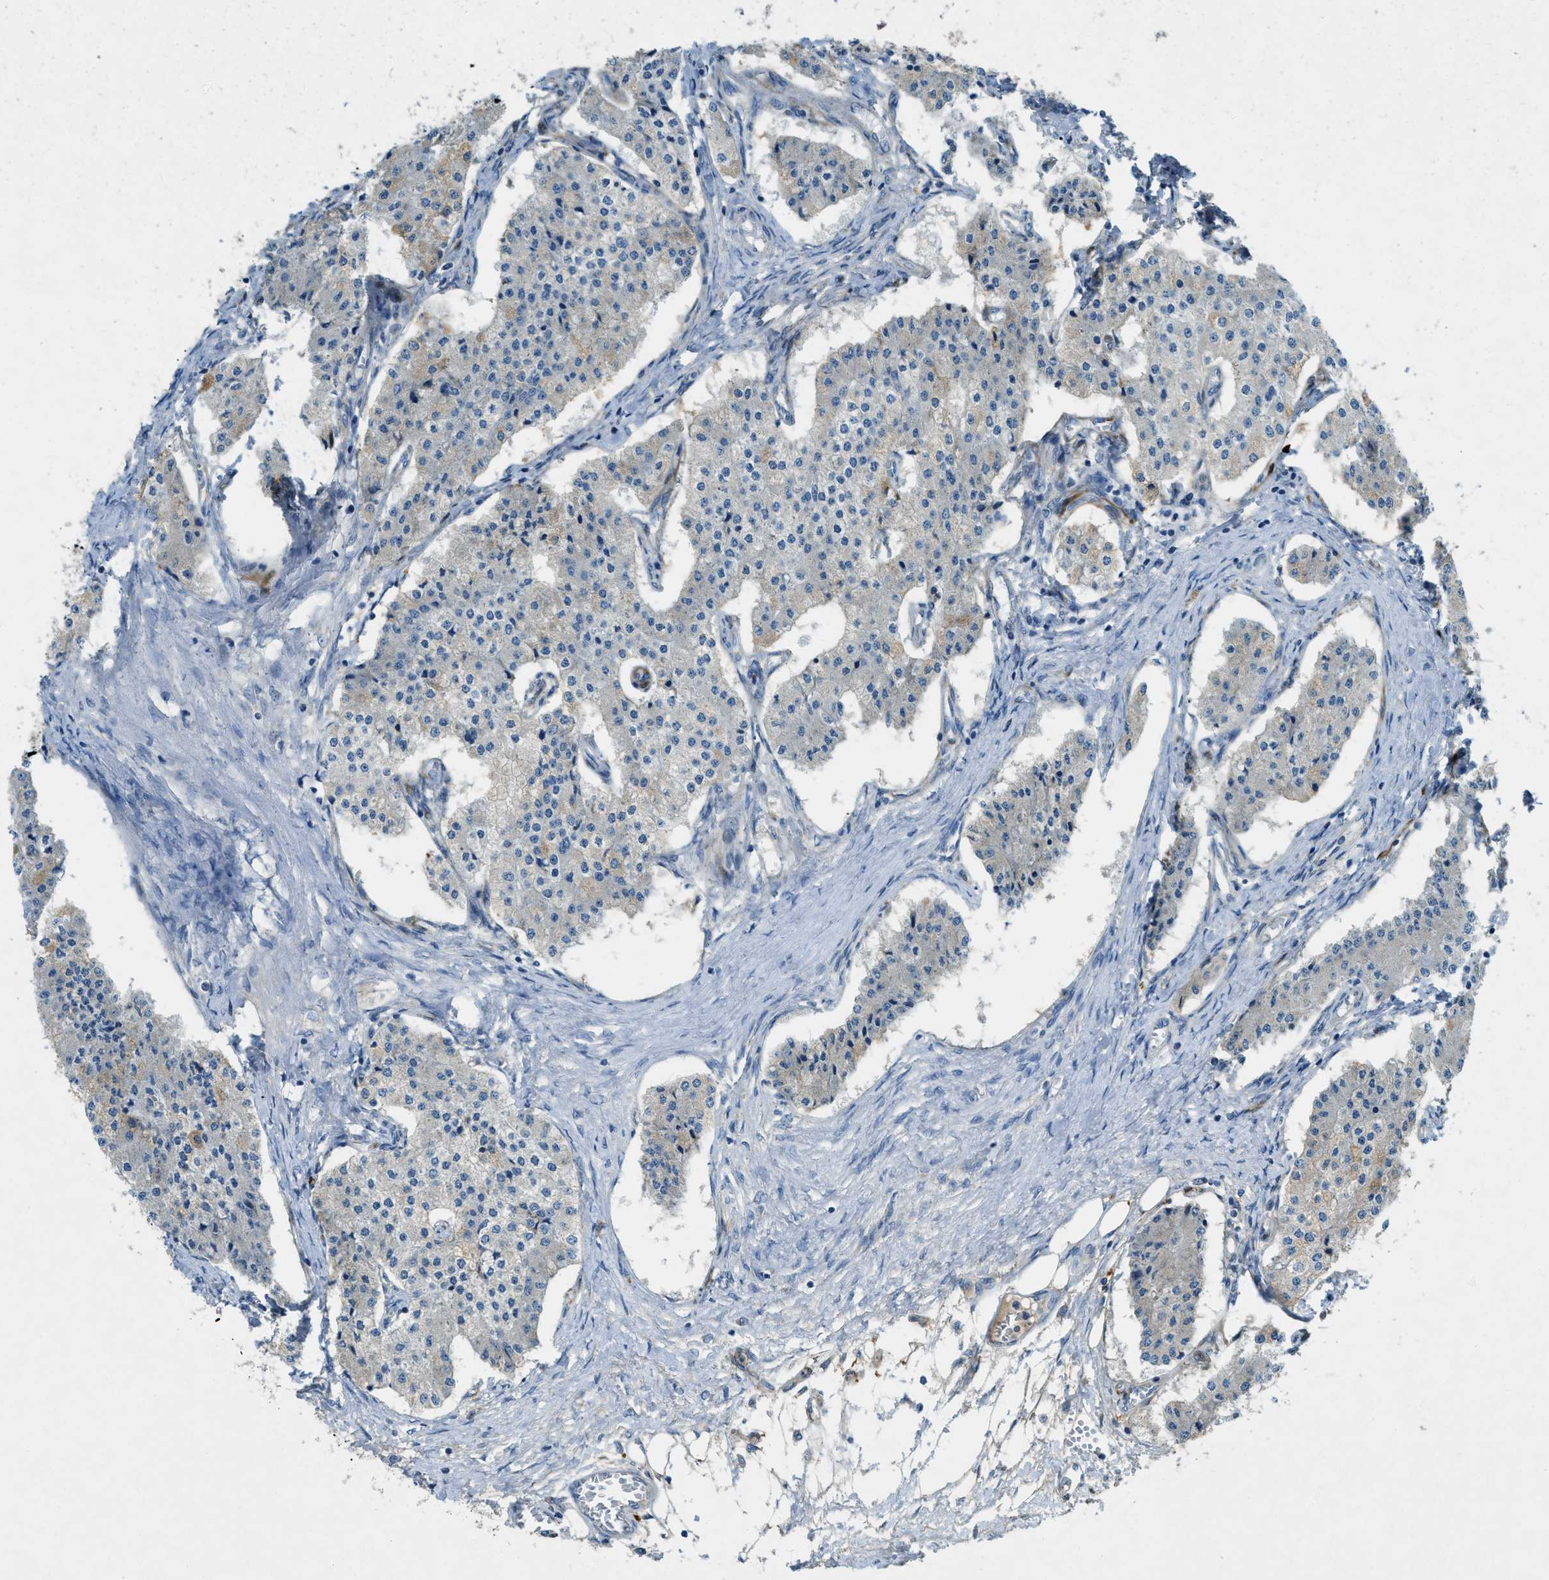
{"staining": {"intensity": "negative", "quantity": "none", "location": "none"}, "tissue": "carcinoid", "cell_type": "Tumor cells", "image_type": "cancer", "snomed": [{"axis": "morphology", "description": "Carcinoid, malignant, NOS"}, {"axis": "topography", "description": "Colon"}], "caption": "This is an immunohistochemistry (IHC) micrograph of malignant carcinoid. There is no expression in tumor cells.", "gene": "CYGB", "patient": {"sex": "female", "age": 52}}